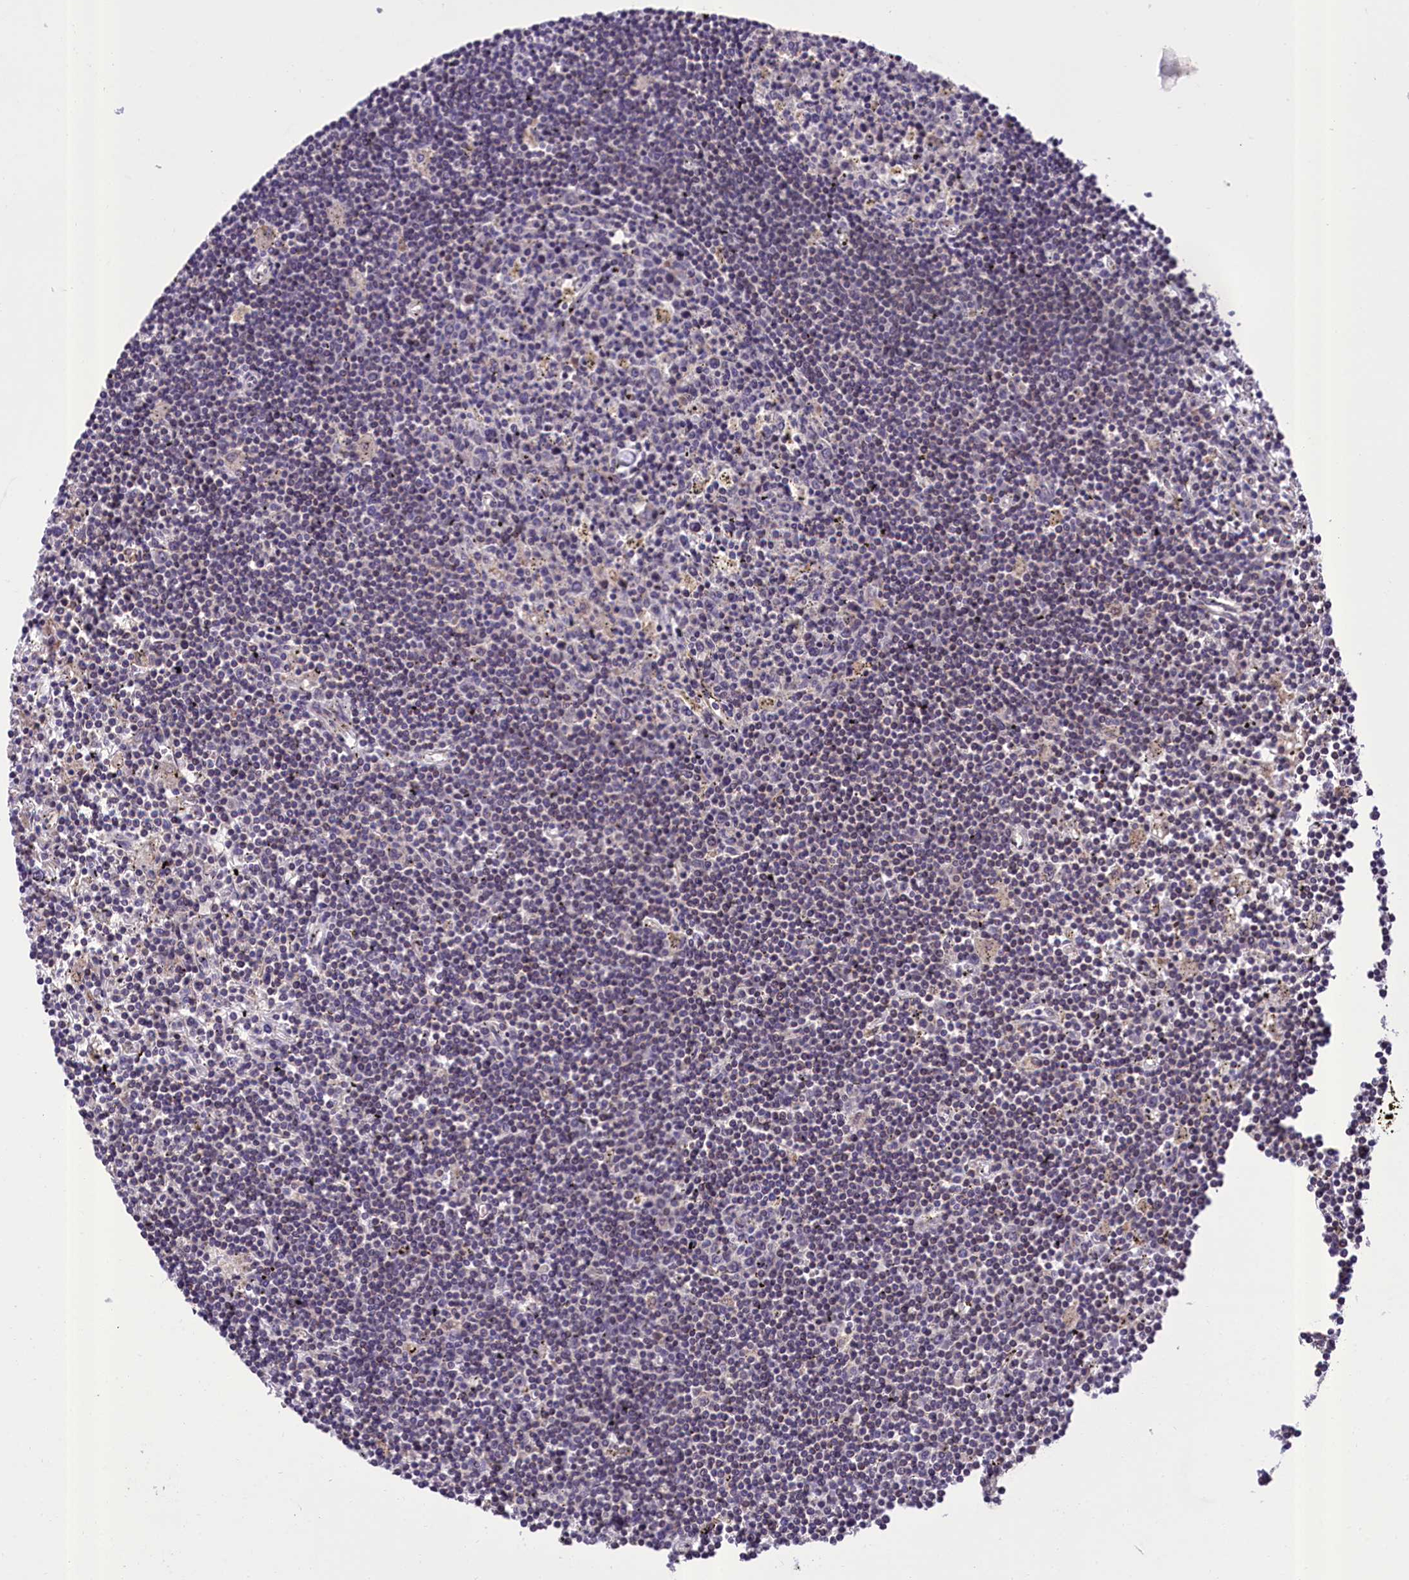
{"staining": {"intensity": "negative", "quantity": "none", "location": "none"}, "tissue": "lymphoma", "cell_type": "Tumor cells", "image_type": "cancer", "snomed": [{"axis": "morphology", "description": "Malignant lymphoma, non-Hodgkin's type, Low grade"}, {"axis": "topography", "description": "Spleen"}], "caption": "Tumor cells are negative for brown protein staining in low-grade malignant lymphoma, non-Hodgkin's type.", "gene": "SUPV3L1", "patient": {"sex": "male", "age": 76}}